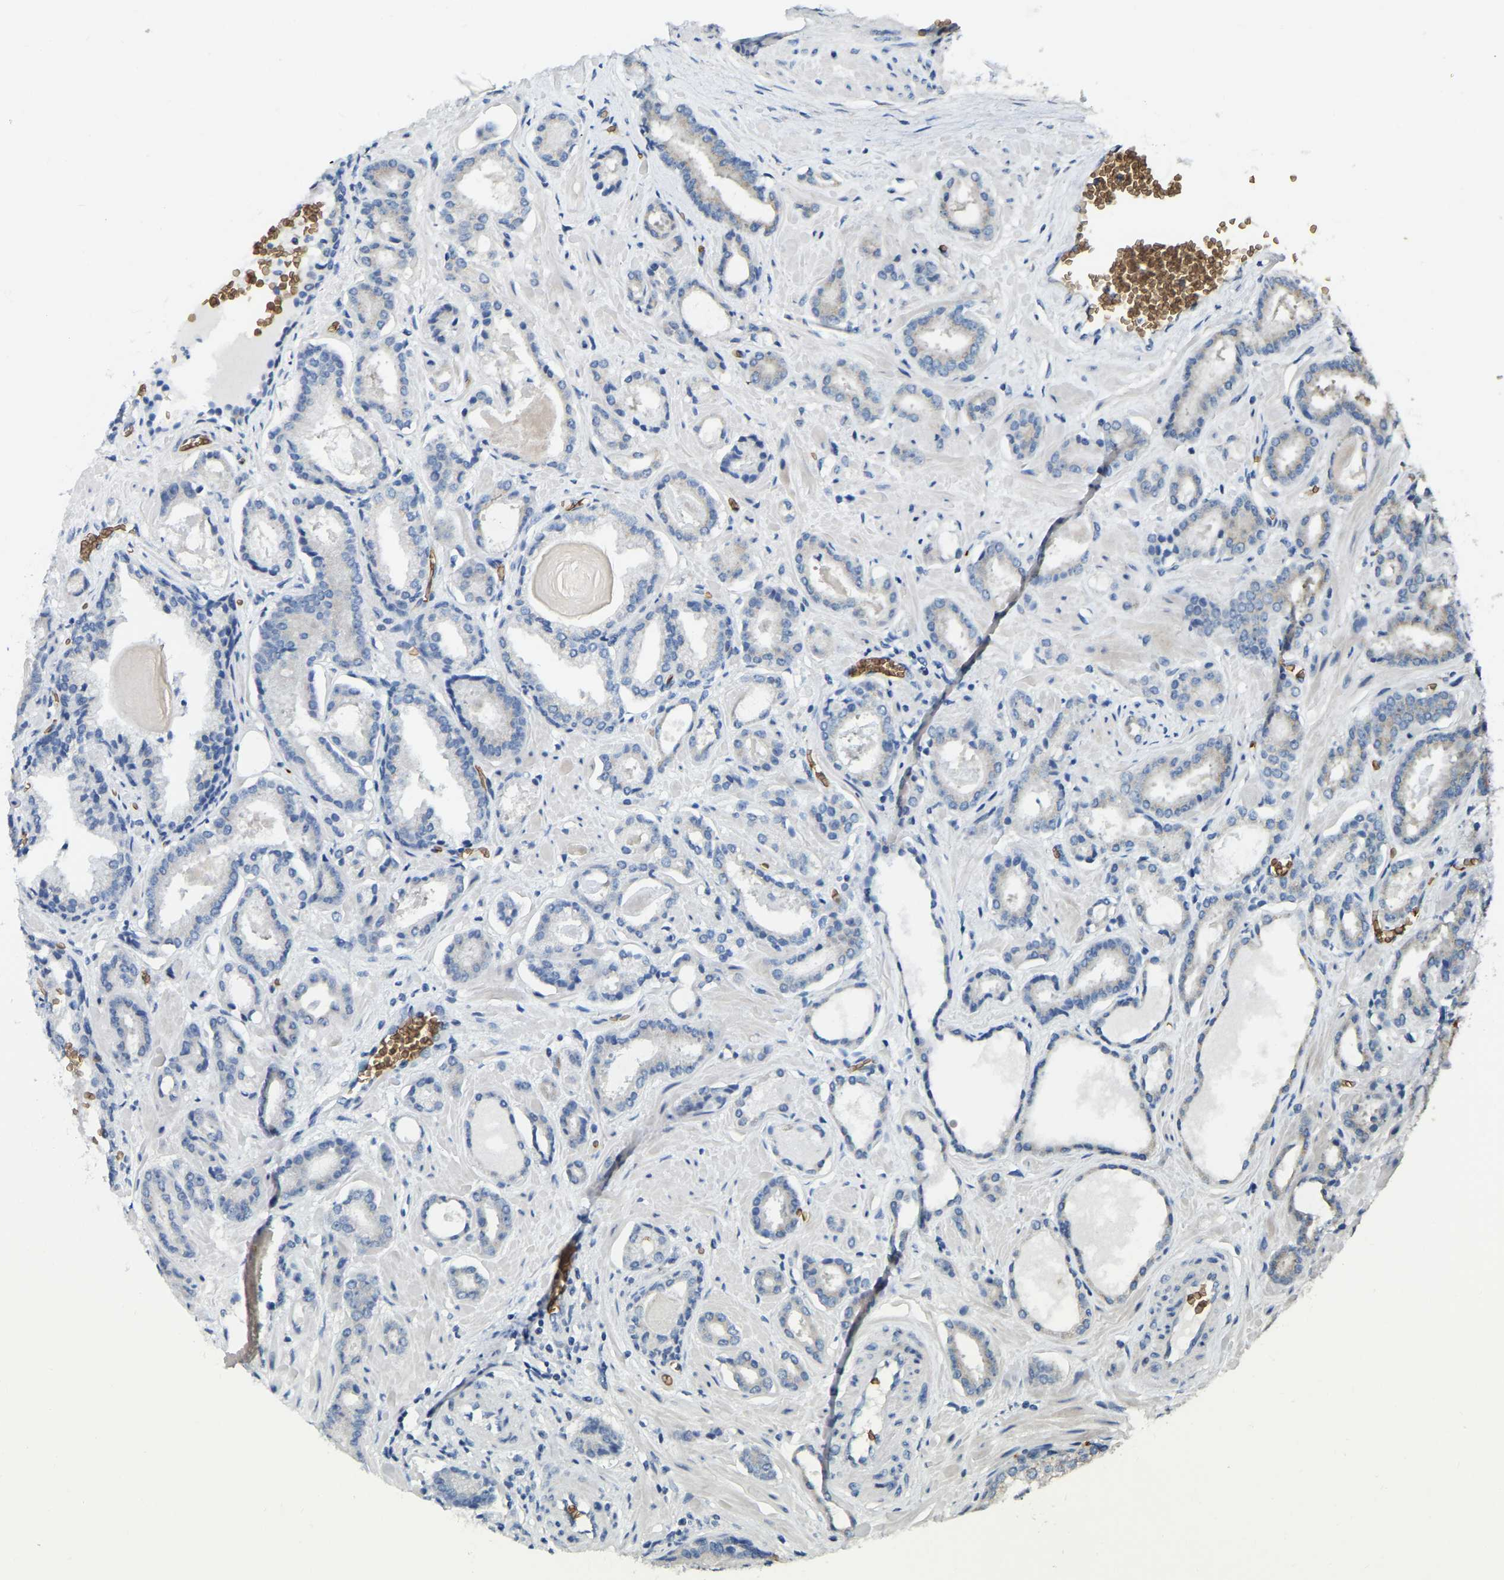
{"staining": {"intensity": "weak", "quantity": "<25%", "location": "cytoplasmic/membranous"}, "tissue": "prostate cancer", "cell_type": "Tumor cells", "image_type": "cancer", "snomed": [{"axis": "morphology", "description": "Adenocarcinoma, Low grade"}, {"axis": "topography", "description": "Prostate"}], "caption": "Micrograph shows no protein positivity in tumor cells of prostate cancer tissue. (DAB (3,3'-diaminobenzidine) immunohistochemistry with hematoxylin counter stain).", "gene": "CFAP298", "patient": {"sex": "male", "age": 53}}